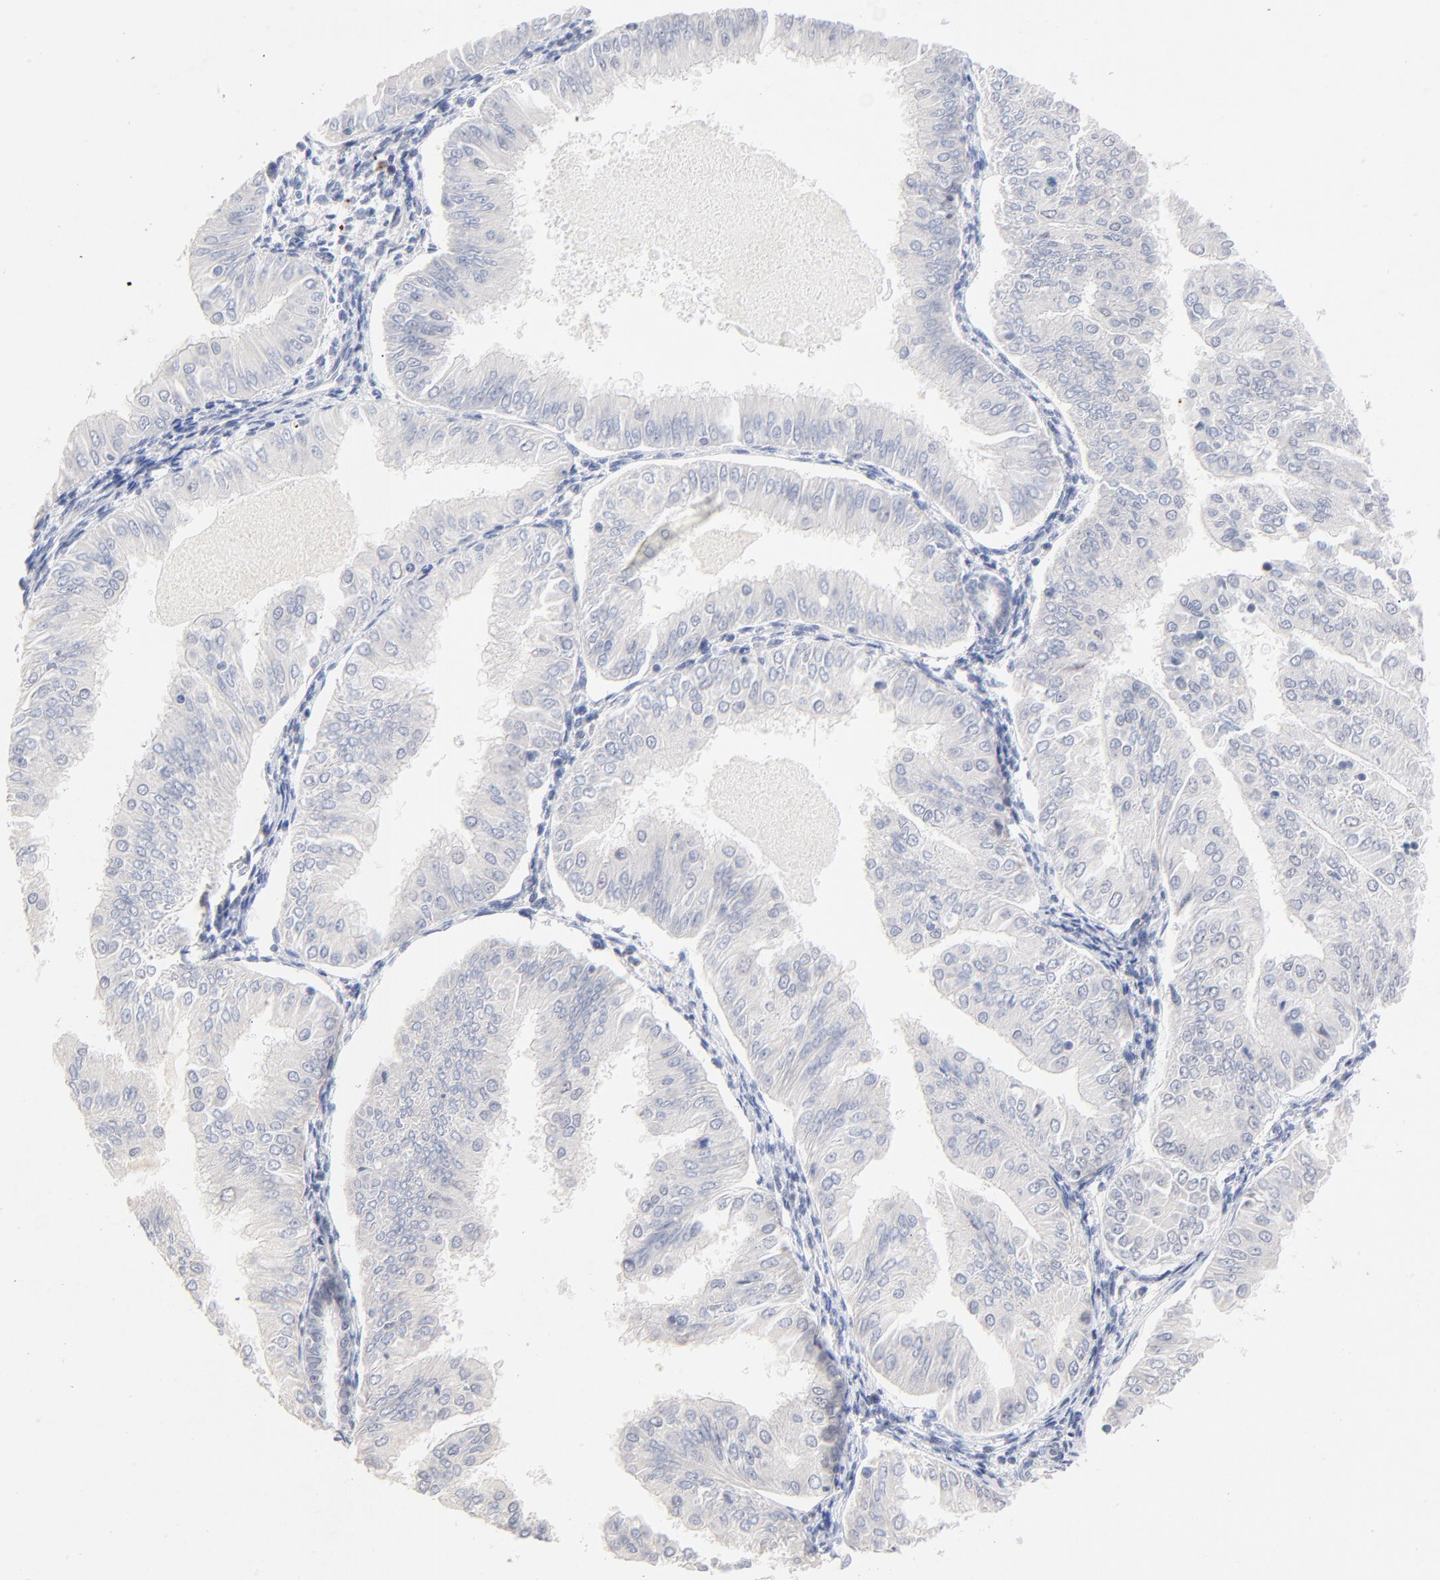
{"staining": {"intensity": "negative", "quantity": "none", "location": "none"}, "tissue": "endometrial cancer", "cell_type": "Tumor cells", "image_type": "cancer", "snomed": [{"axis": "morphology", "description": "Adenocarcinoma, NOS"}, {"axis": "topography", "description": "Endometrium"}], "caption": "An image of endometrial cancer (adenocarcinoma) stained for a protein exhibits no brown staining in tumor cells.", "gene": "ORC2", "patient": {"sex": "female", "age": 53}}